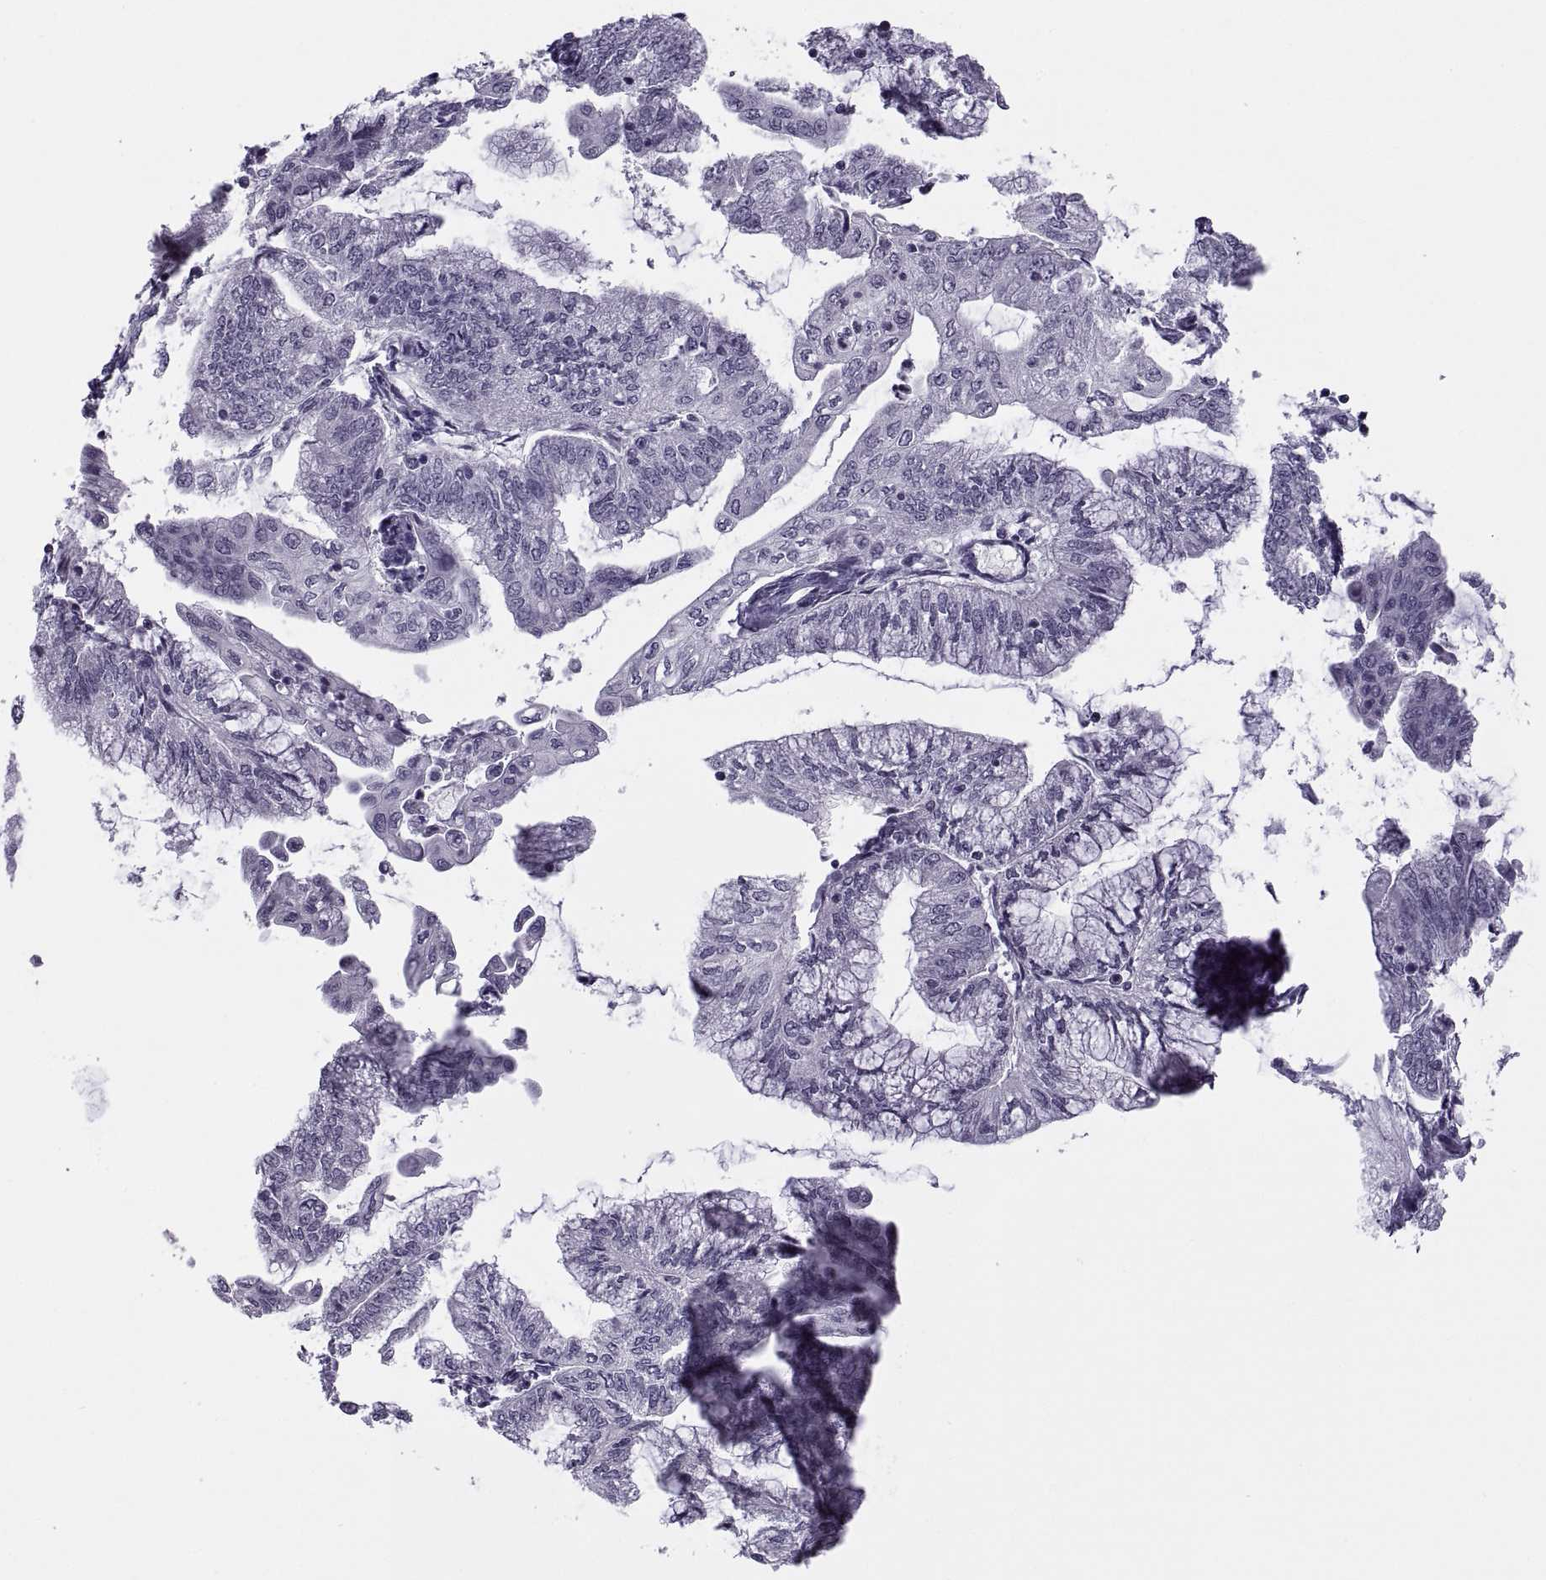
{"staining": {"intensity": "negative", "quantity": "none", "location": "none"}, "tissue": "endometrial cancer", "cell_type": "Tumor cells", "image_type": "cancer", "snomed": [{"axis": "morphology", "description": "Adenocarcinoma, NOS"}, {"axis": "topography", "description": "Endometrium"}], "caption": "A high-resolution histopathology image shows IHC staining of adenocarcinoma (endometrial), which demonstrates no significant staining in tumor cells. (IHC, brightfield microscopy, high magnification).", "gene": "TBC1D3G", "patient": {"sex": "female", "age": 55}}